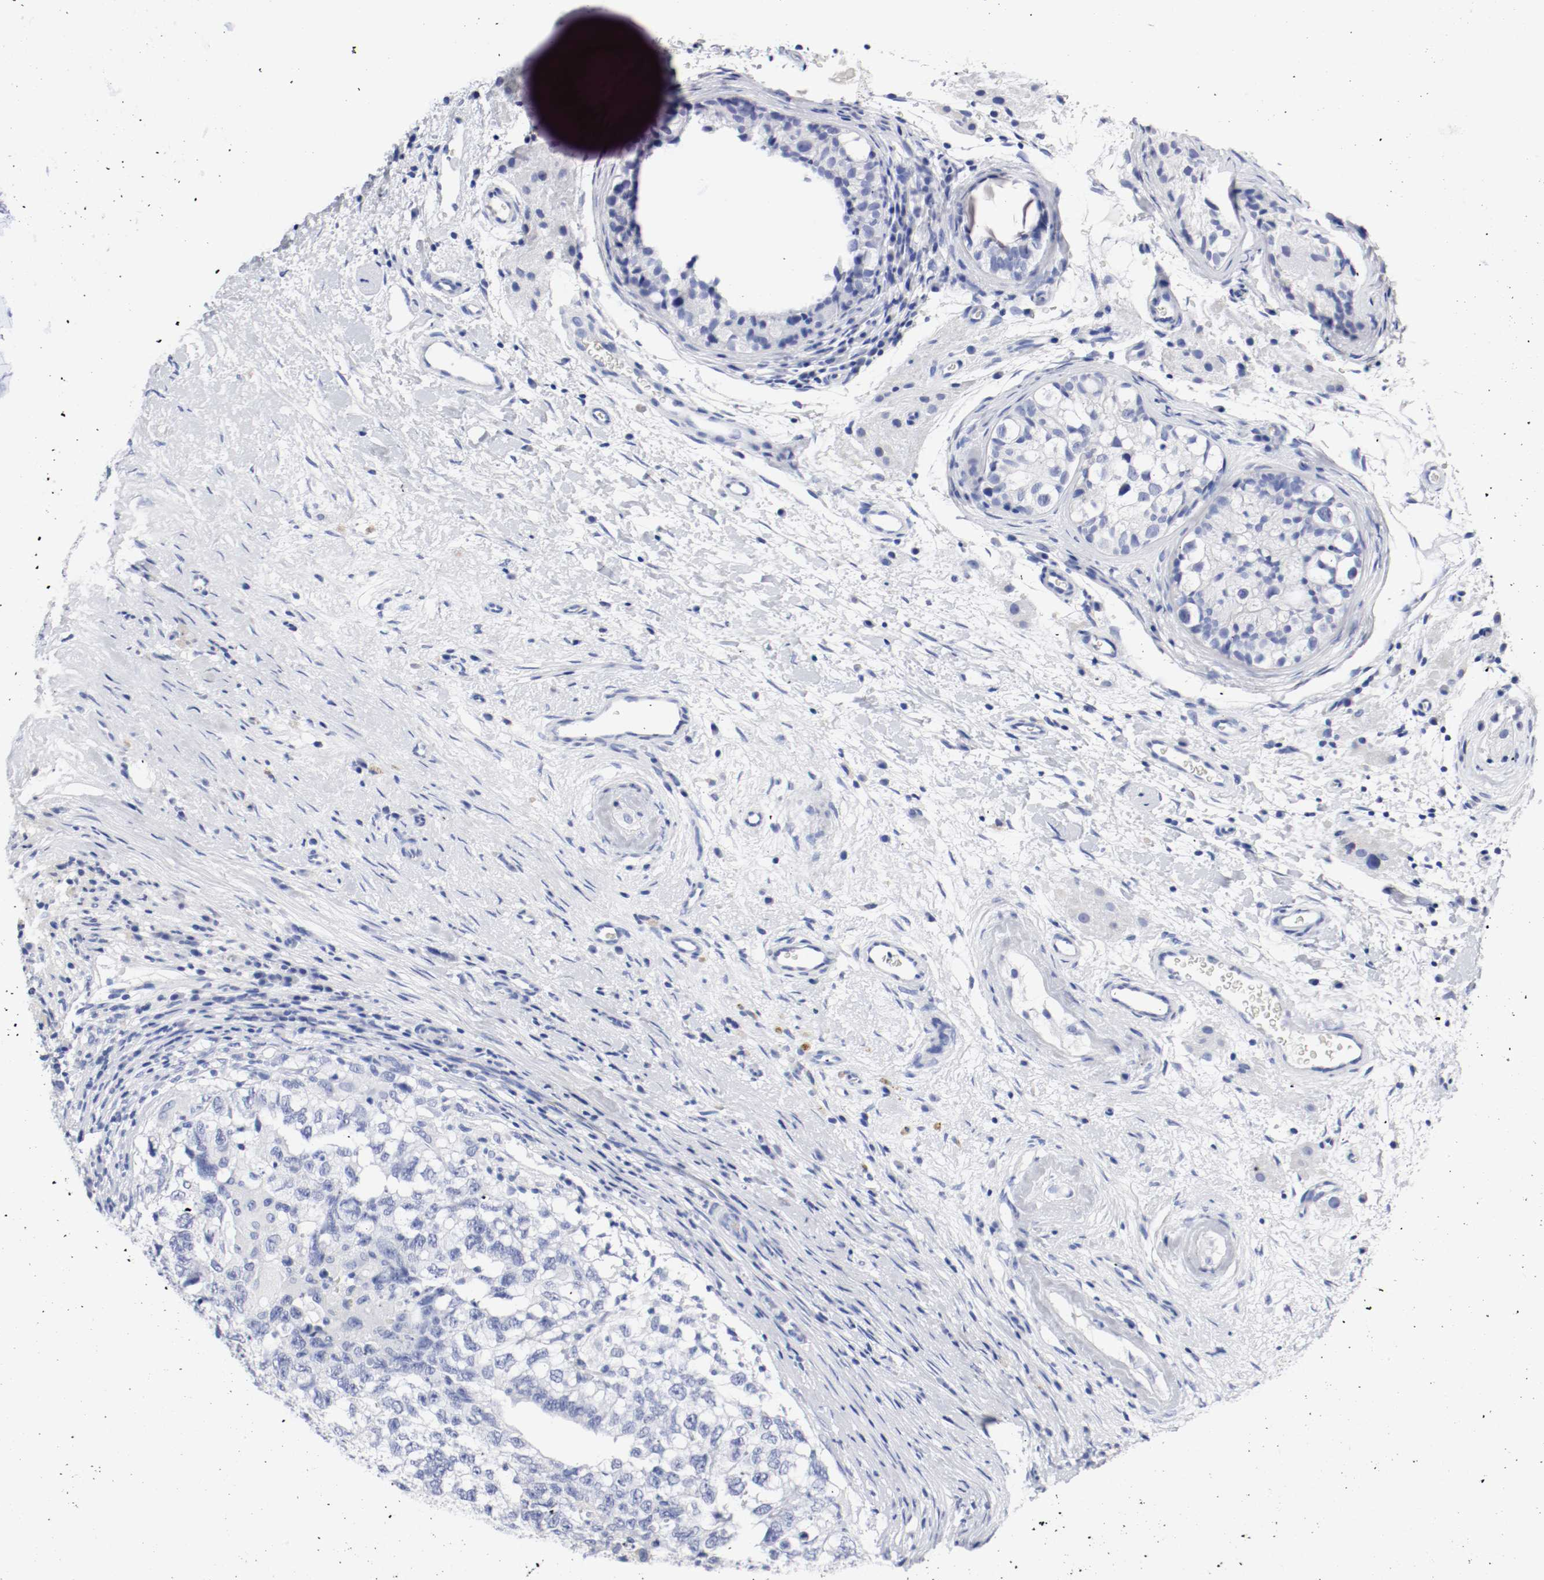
{"staining": {"intensity": "negative", "quantity": "none", "location": "none"}, "tissue": "testis cancer", "cell_type": "Tumor cells", "image_type": "cancer", "snomed": [{"axis": "morphology", "description": "Carcinoma, Embryonal, NOS"}, {"axis": "topography", "description": "Testis"}], "caption": "IHC micrograph of human testis cancer stained for a protein (brown), which reveals no expression in tumor cells.", "gene": "GAD1", "patient": {"sex": "male", "age": 21}}